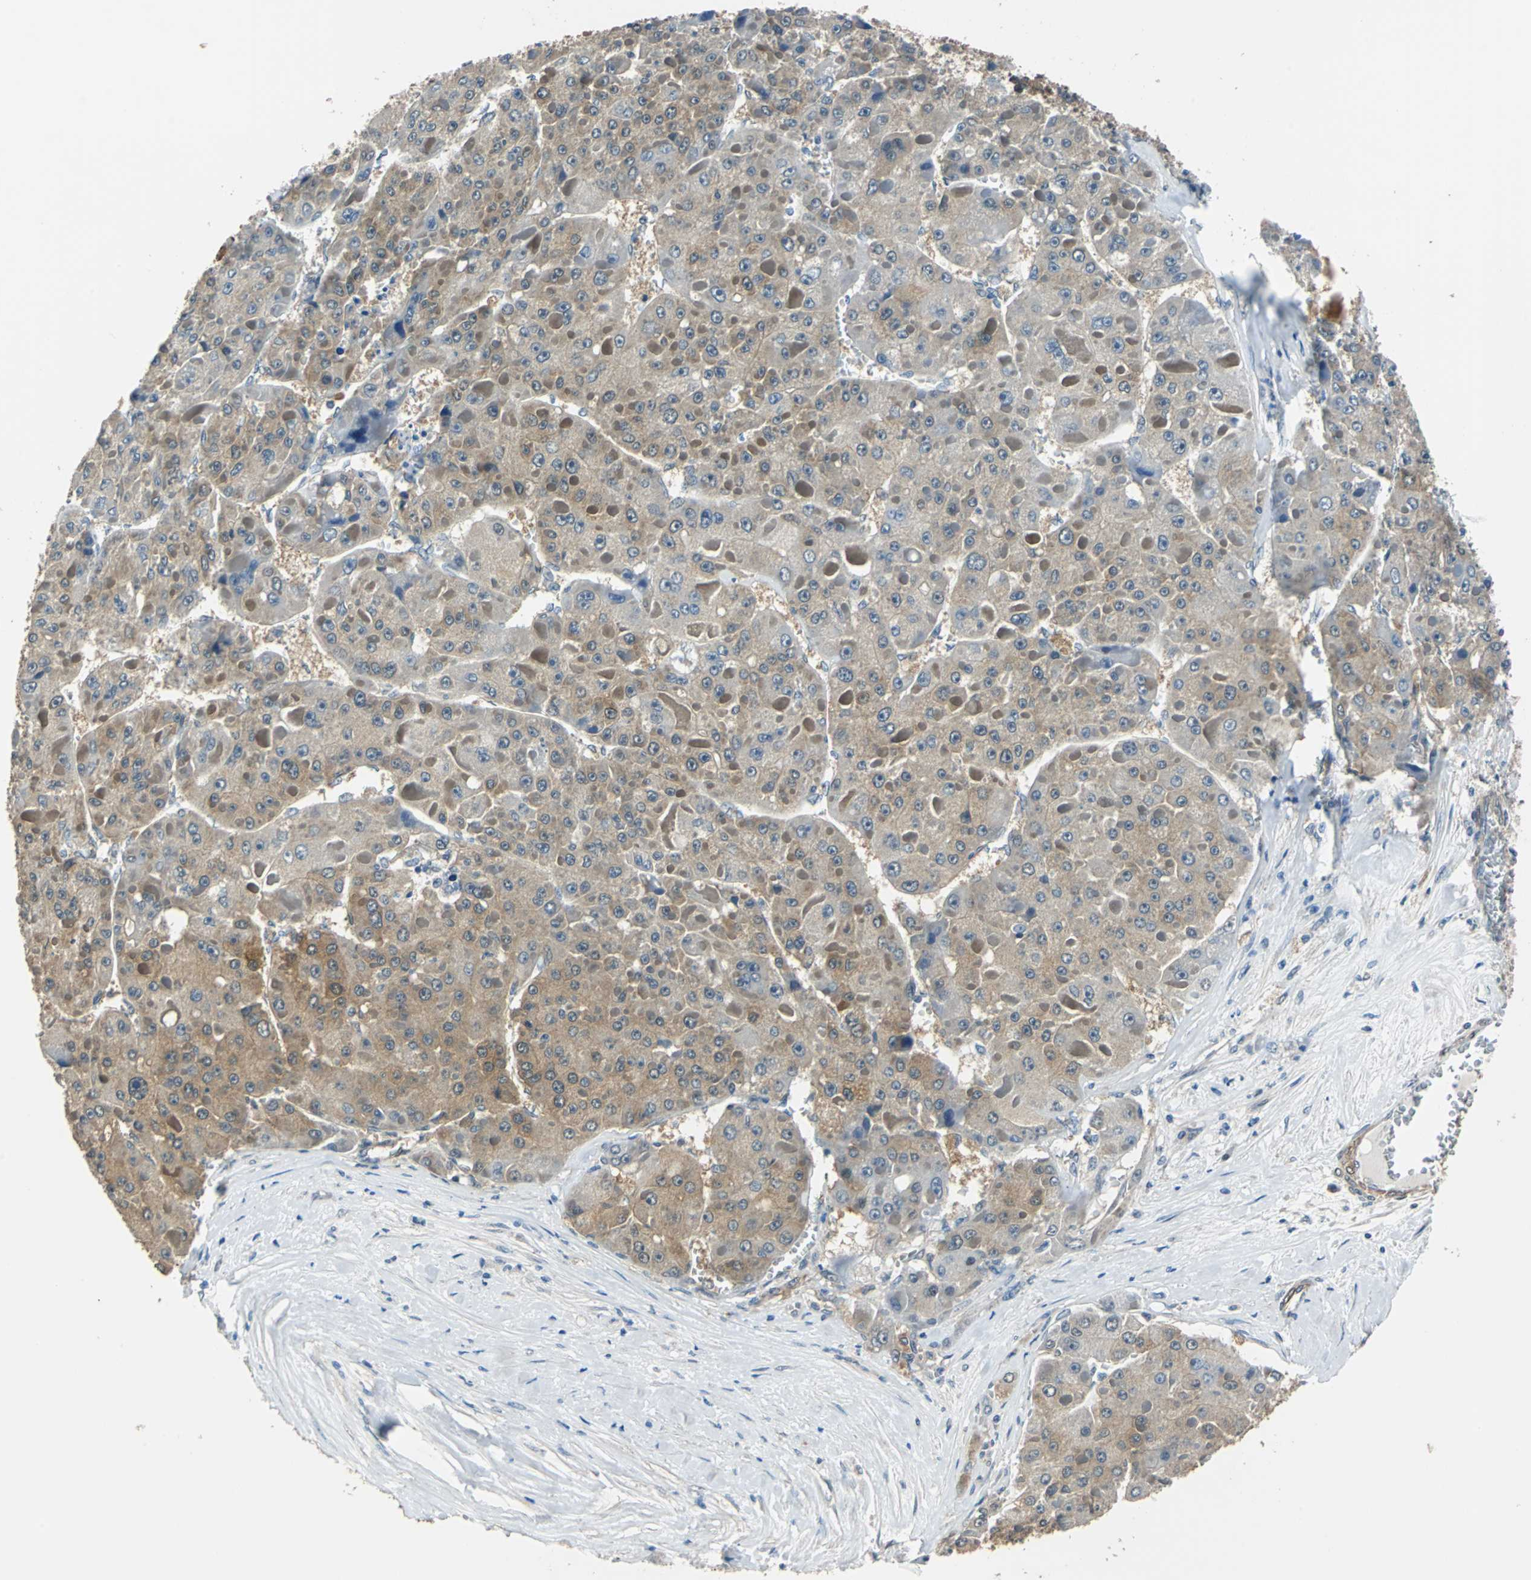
{"staining": {"intensity": "moderate", "quantity": ">75%", "location": "cytoplasmic/membranous"}, "tissue": "liver cancer", "cell_type": "Tumor cells", "image_type": "cancer", "snomed": [{"axis": "morphology", "description": "Carcinoma, Hepatocellular, NOS"}, {"axis": "topography", "description": "Liver"}], "caption": "A high-resolution histopathology image shows immunohistochemistry staining of hepatocellular carcinoma (liver), which reveals moderate cytoplasmic/membranous positivity in approximately >75% of tumor cells.", "gene": "FKBP4", "patient": {"sex": "female", "age": 73}}